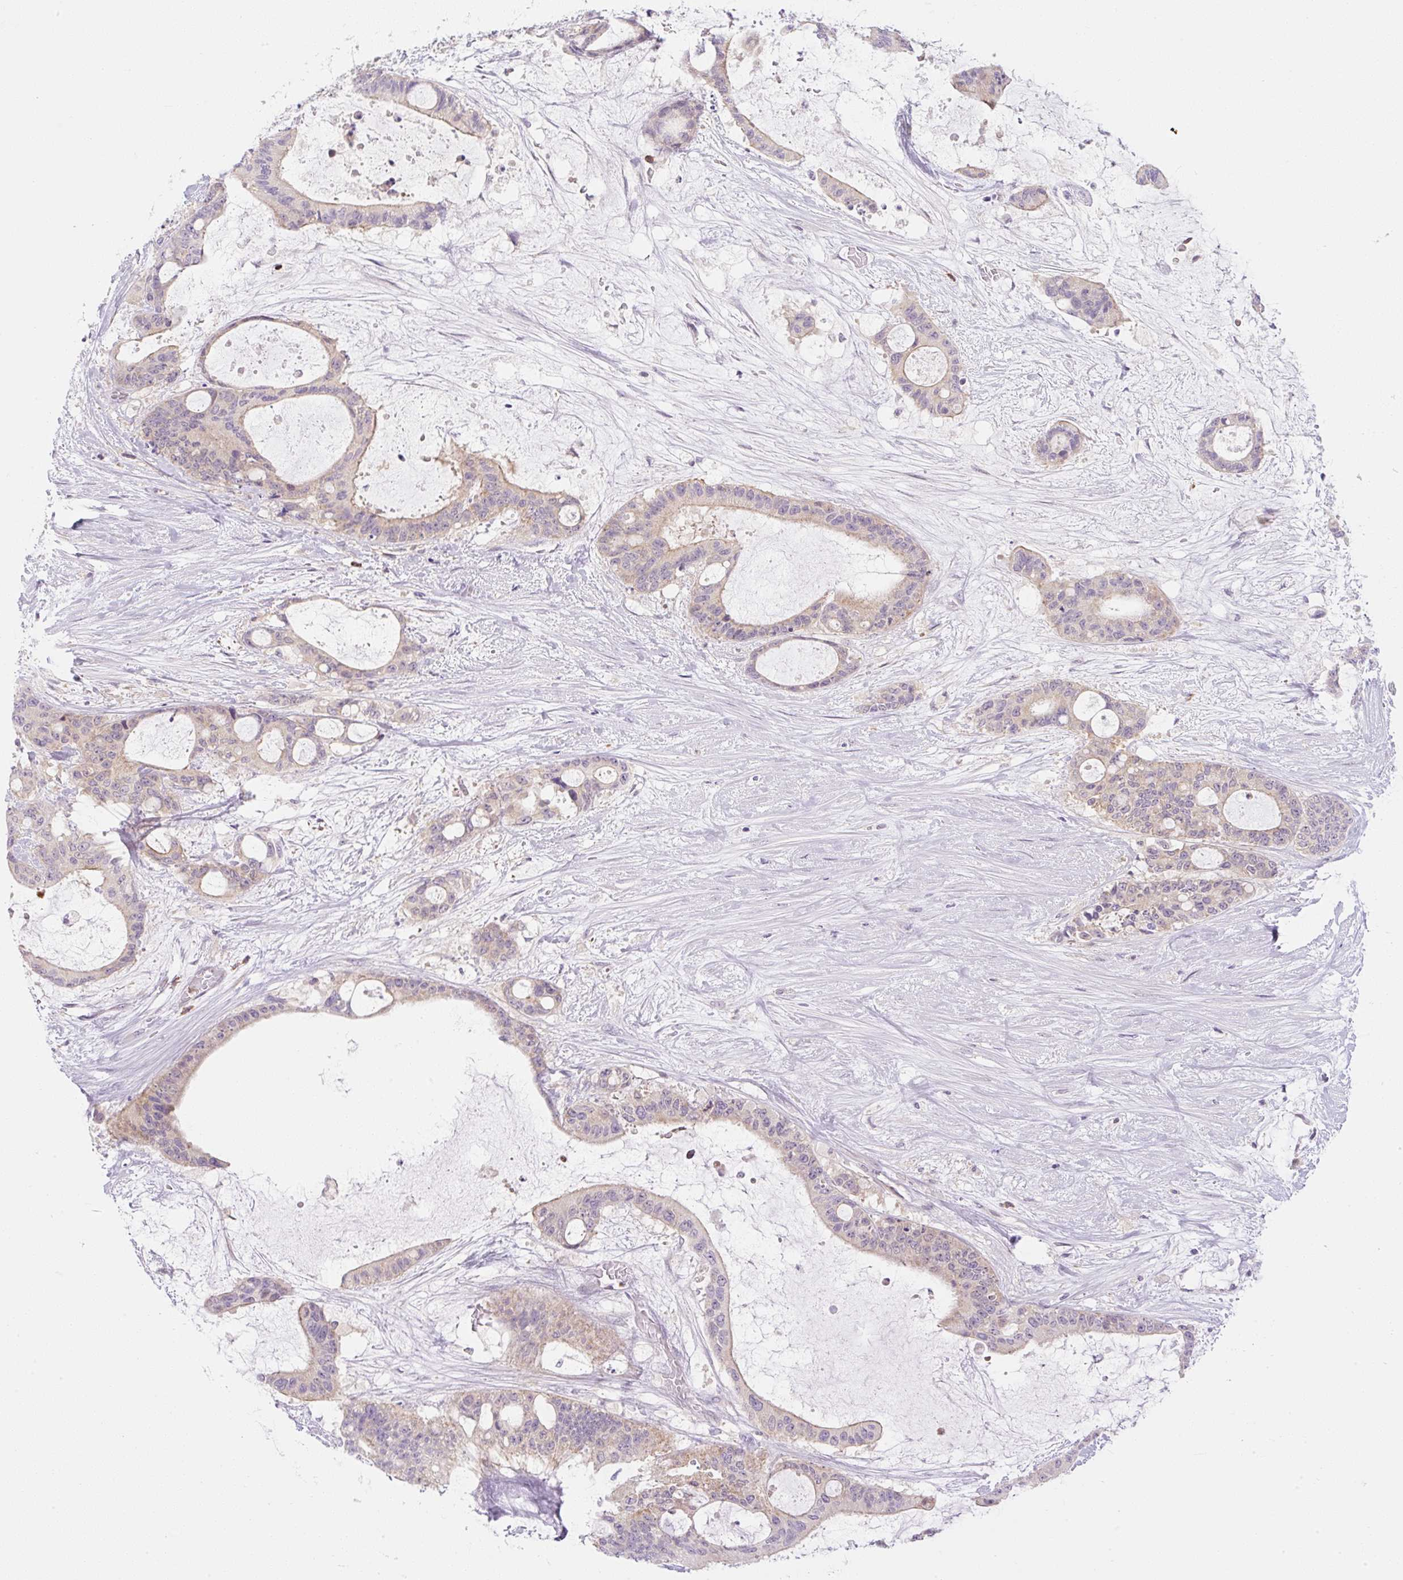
{"staining": {"intensity": "weak", "quantity": "<25%", "location": "cytoplasmic/membranous"}, "tissue": "liver cancer", "cell_type": "Tumor cells", "image_type": "cancer", "snomed": [{"axis": "morphology", "description": "Normal tissue, NOS"}, {"axis": "morphology", "description": "Cholangiocarcinoma"}, {"axis": "topography", "description": "Liver"}, {"axis": "topography", "description": "Peripheral nerve tissue"}], "caption": "This micrograph is of liver cancer stained with immunohistochemistry (IHC) to label a protein in brown with the nuclei are counter-stained blue. There is no staining in tumor cells.", "gene": "OMA1", "patient": {"sex": "female", "age": 73}}